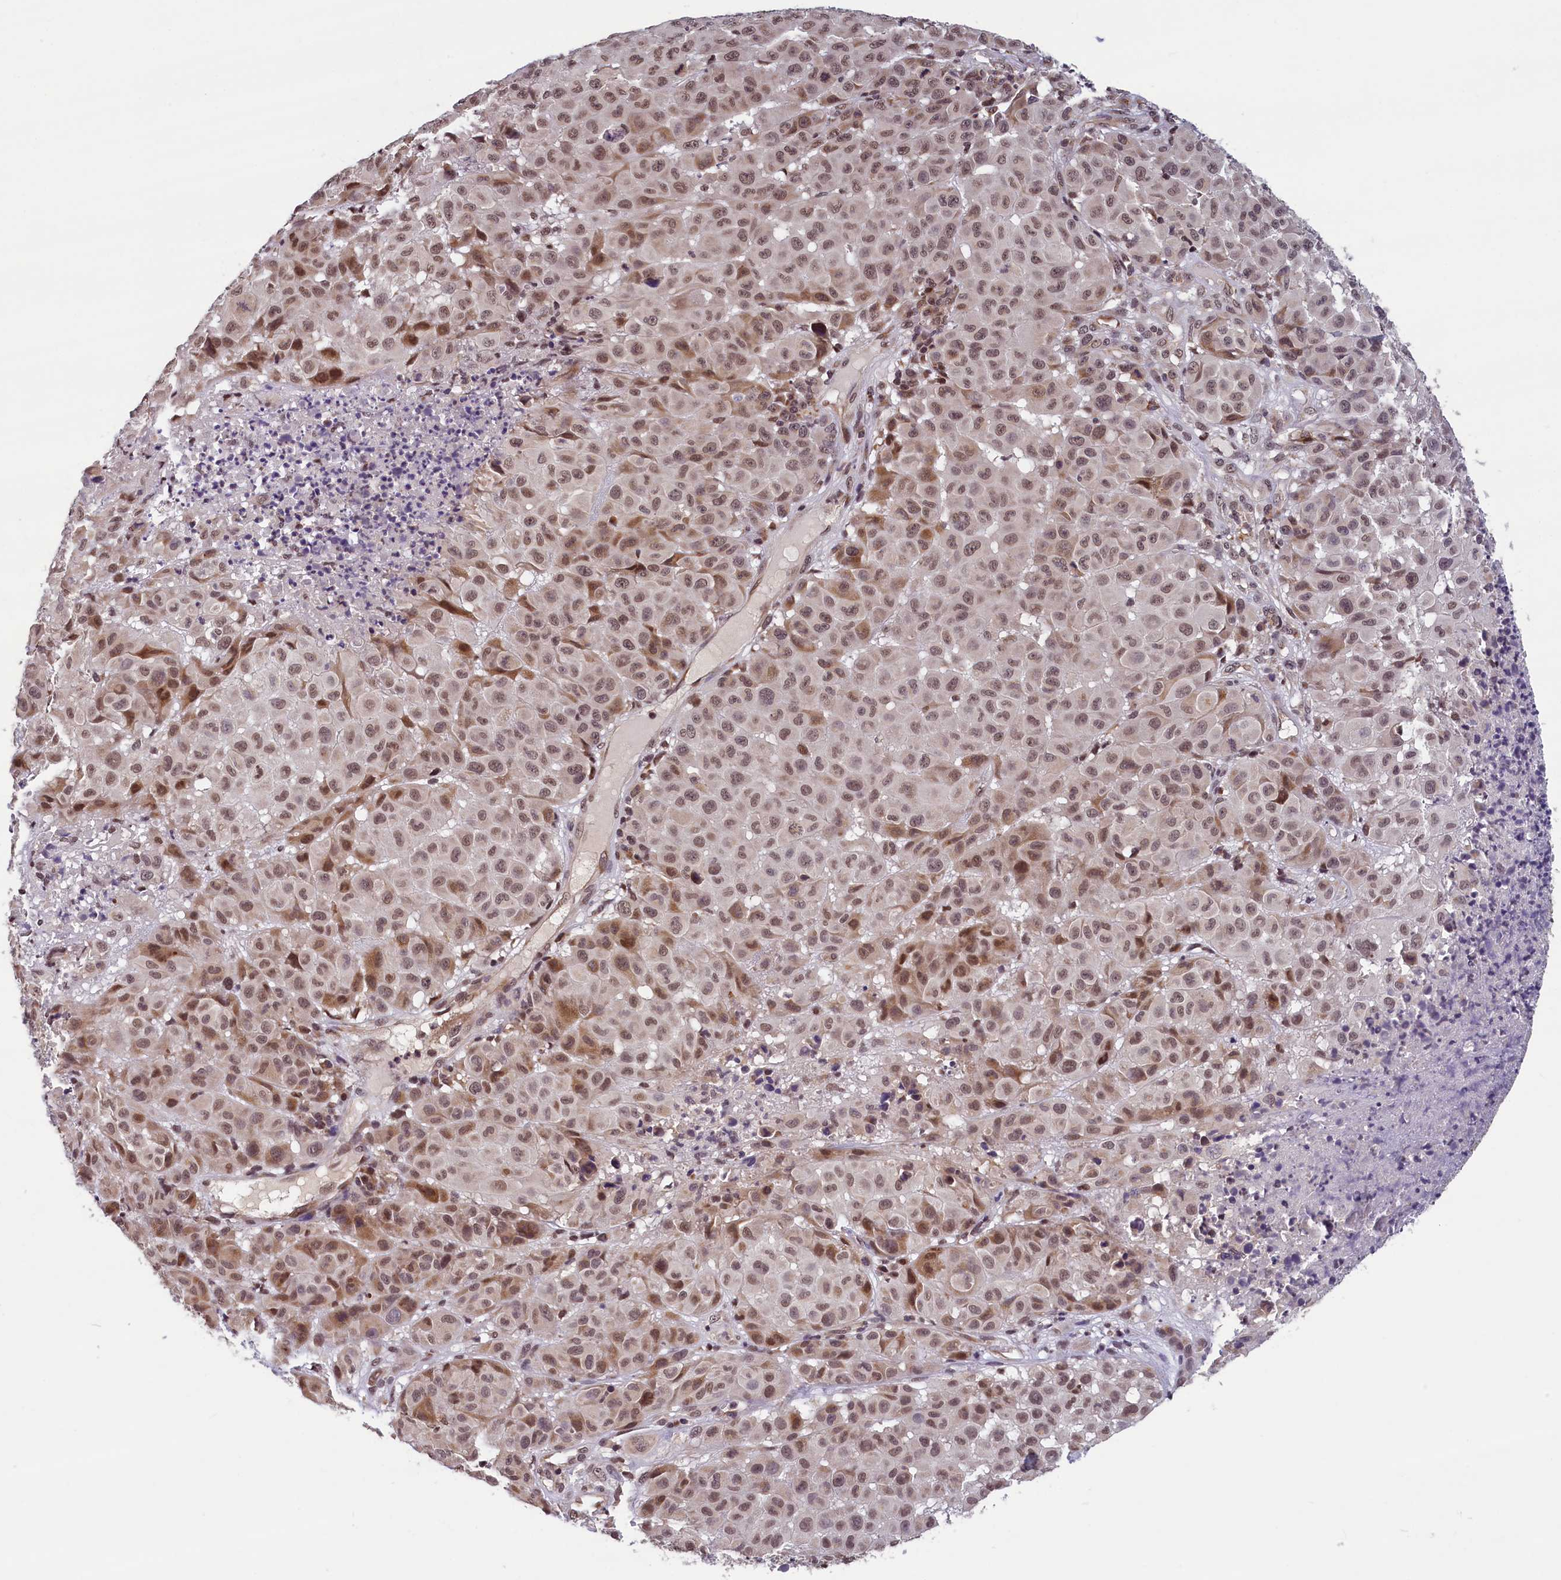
{"staining": {"intensity": "moderate", "quantity": ">75%", "location": "nuclear"}, "tissue": "melanoma", "cell_type": "Tumor cells", "image_type": "cancer", "snomed": [{"axis": "morphology", "description": "Malignant melanoma, NOS"}, {"axis": "topography", "description": "Skin"}], "caption": "Human malignant melanoma stained with a brown dye exhibits moderate nuclear positive expression in about >75% of tumor cells.", "gene": "KCNK6", "patient": {"sex": "male", "age": 73}}